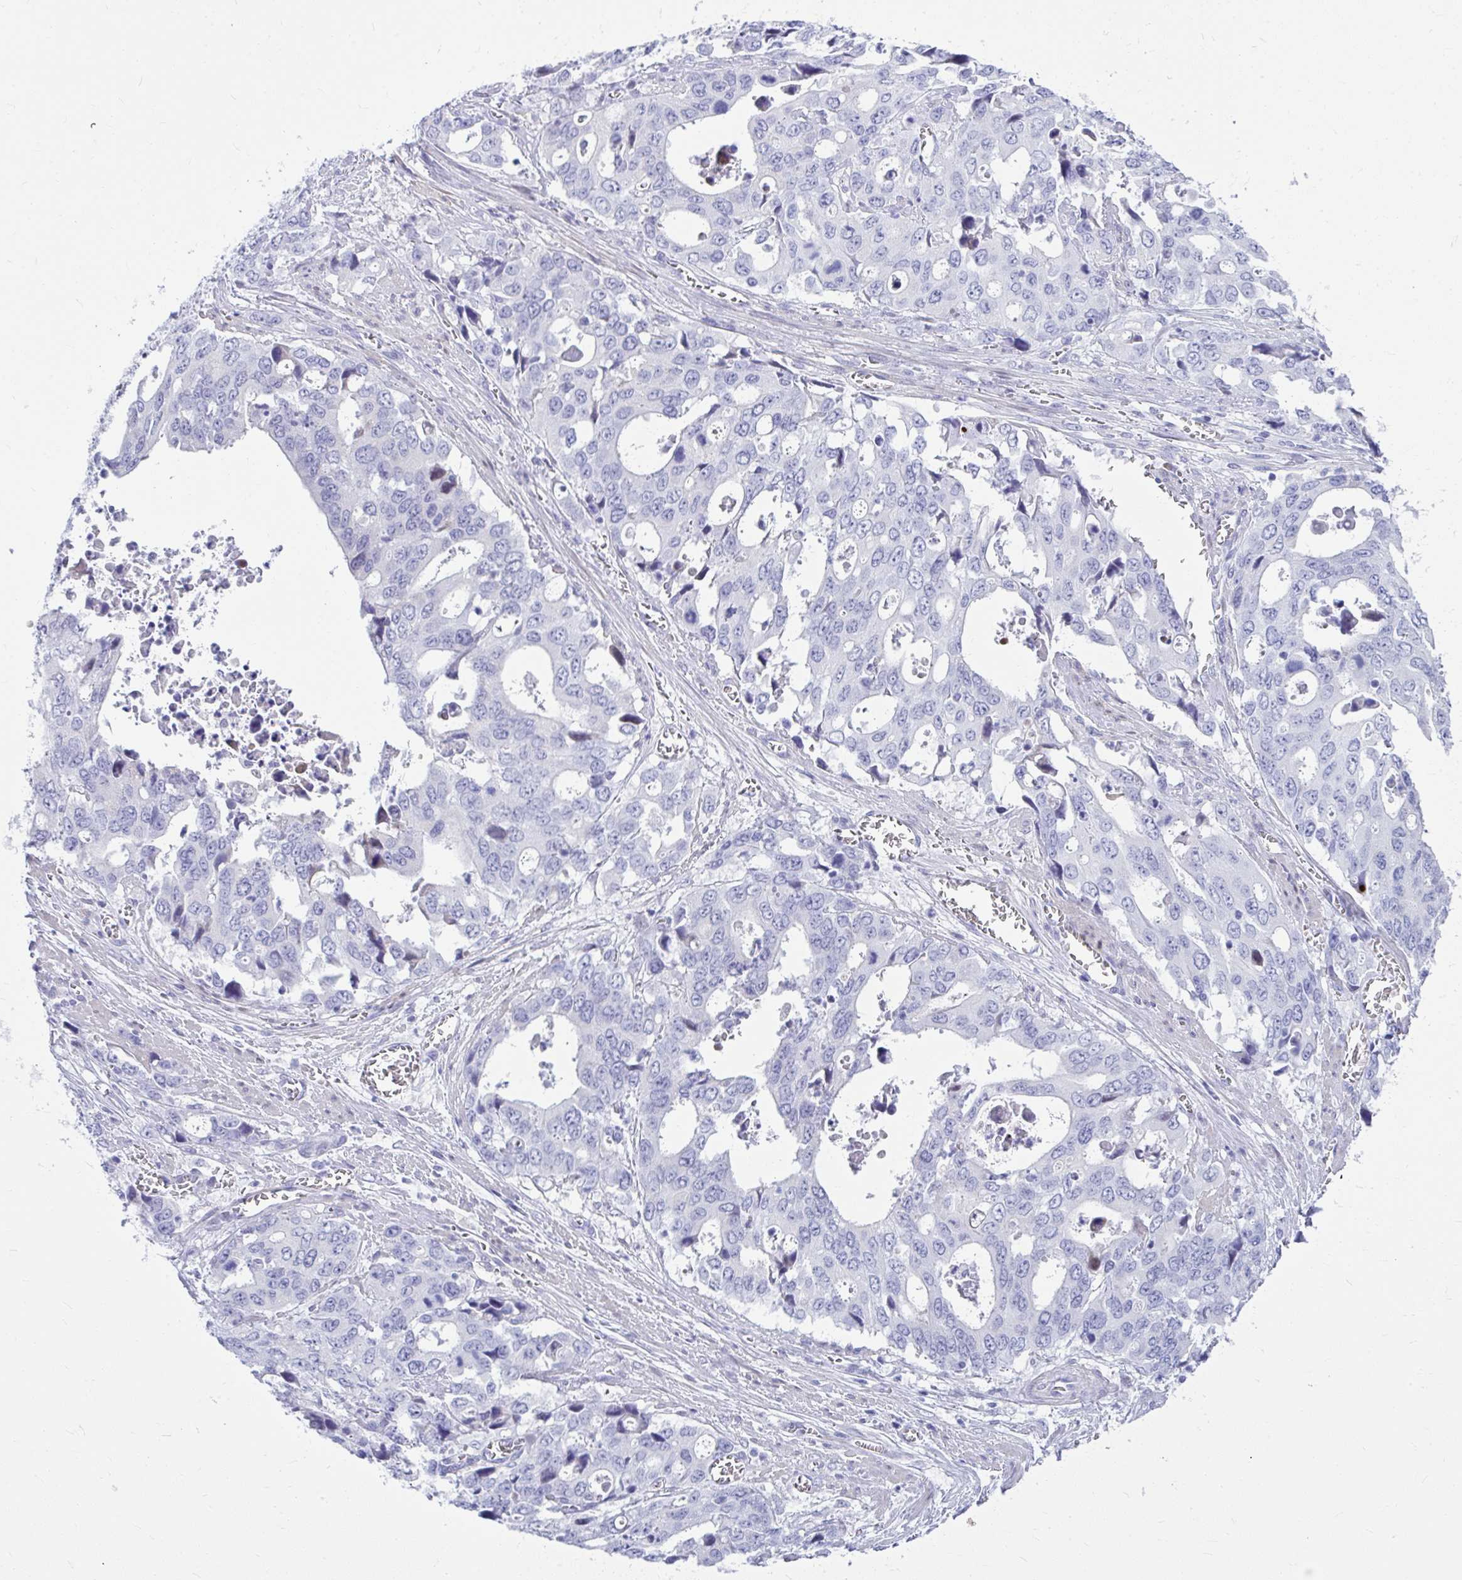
{"staining": {"intensity": "negative", "quantity": "none", "location": "none"}, "tissue": "stomach cancer", "cell_type": "Tumor cells", "image_type": "cancer", "snomed": [{"axis": "morphology", "description": "Adenocarcinoma, NOS"}, {"axis": "topography", "description": "Stomach, upper"}], "caption": "This is an IHC photomicrograph of human stomach adenocarcinoma. There is no expression in tumor cells.", "gene": "ISL1", "patient": {"sex": "male", "age": 74}}